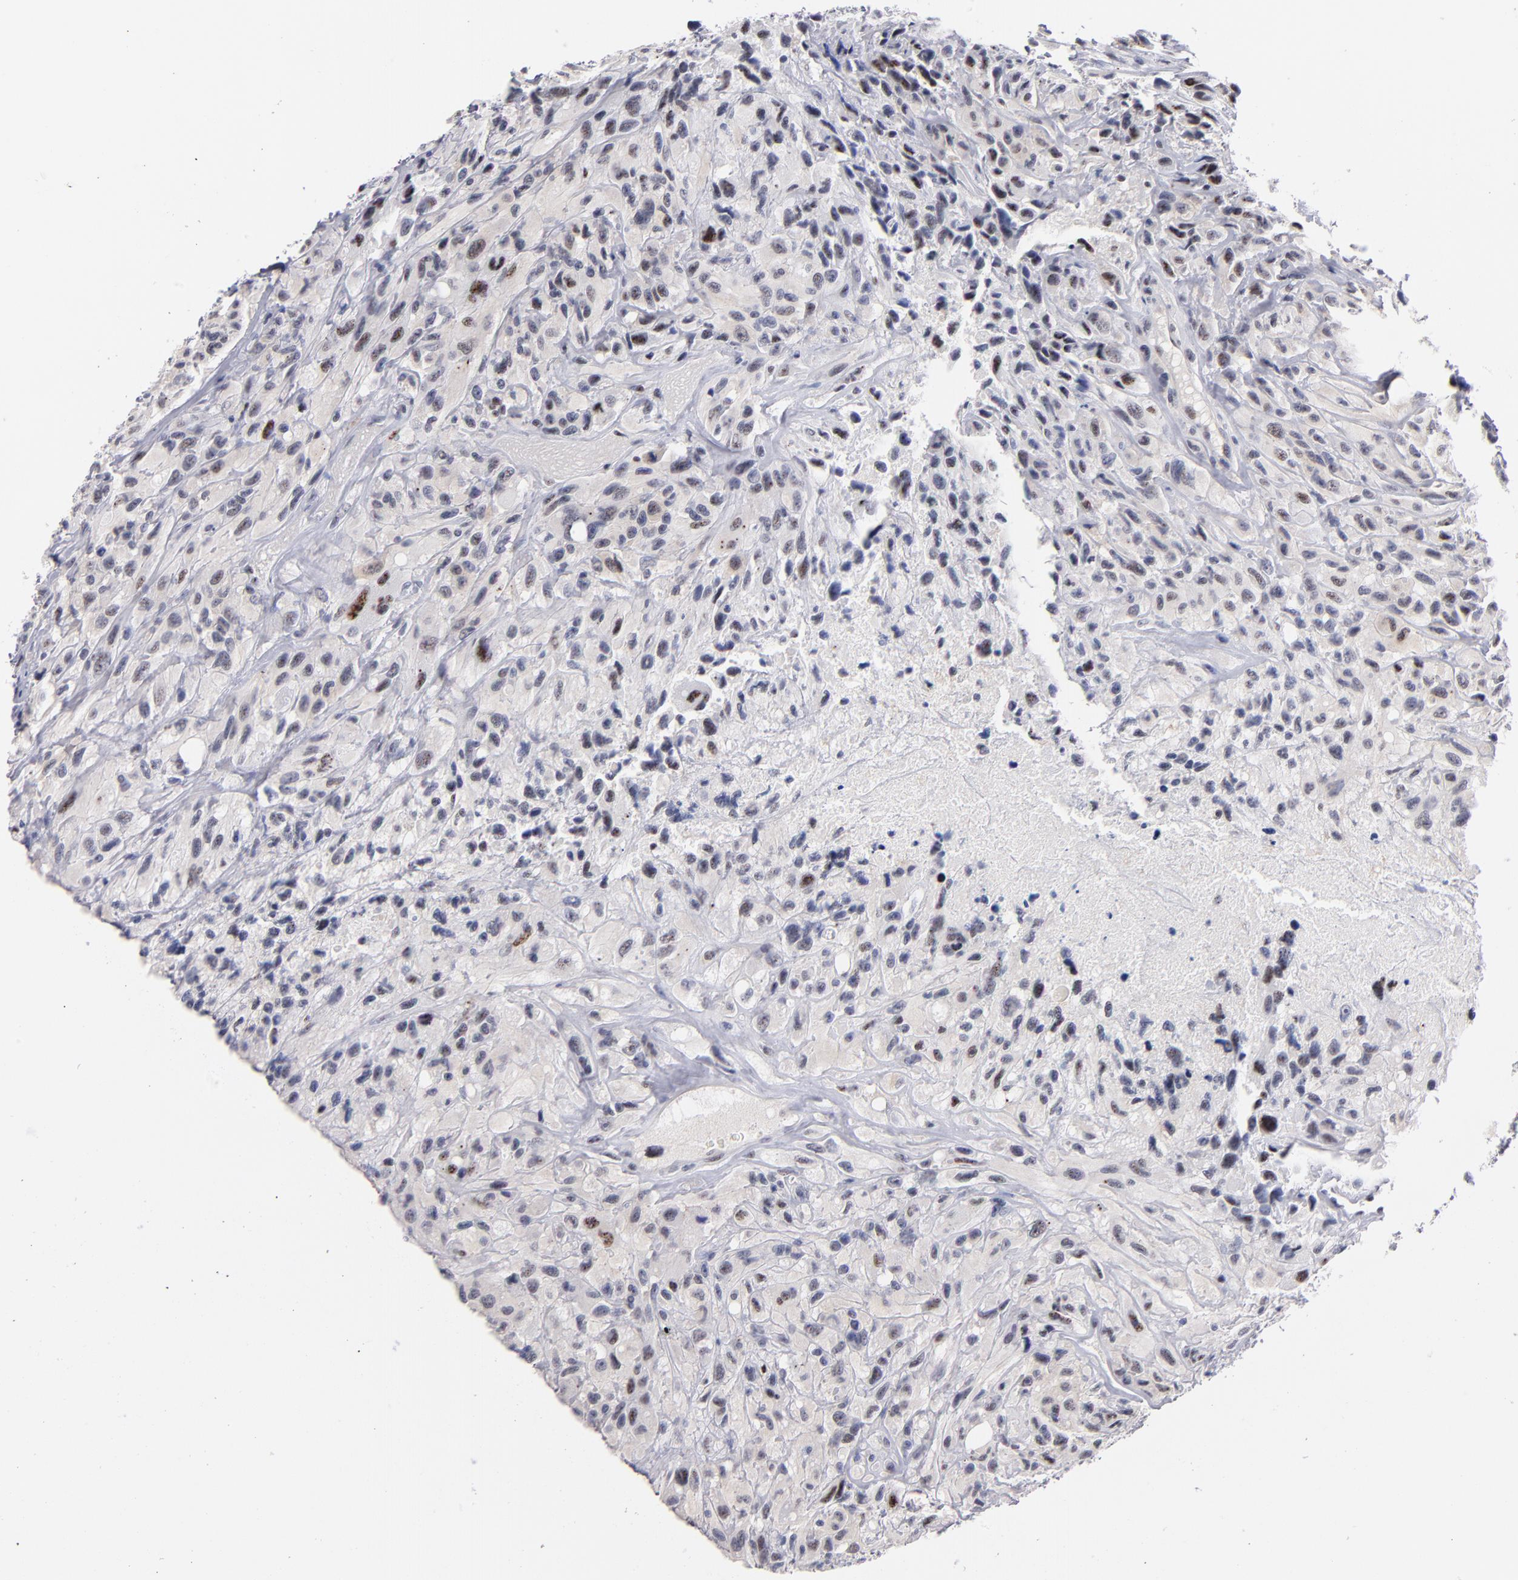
{"staining": {"intensity": "moderate", "quantity": "<25%", "location": "nuclear"}, "tissue": "glioma", "cell_type": "Tumor cells", "image_type": "cancer", "snomed": [{"axis": "morphology", "description": "Glioma, malignant, High grade"}, {"axis": "topography", "description": "Brain"}], "caption": "High-grade glioma (malignant) tissue displays moderate nuclear positivity in about <25% of tumor cells", "gene": "RAF1", "patient": {"sex": "male", "age": 48}}